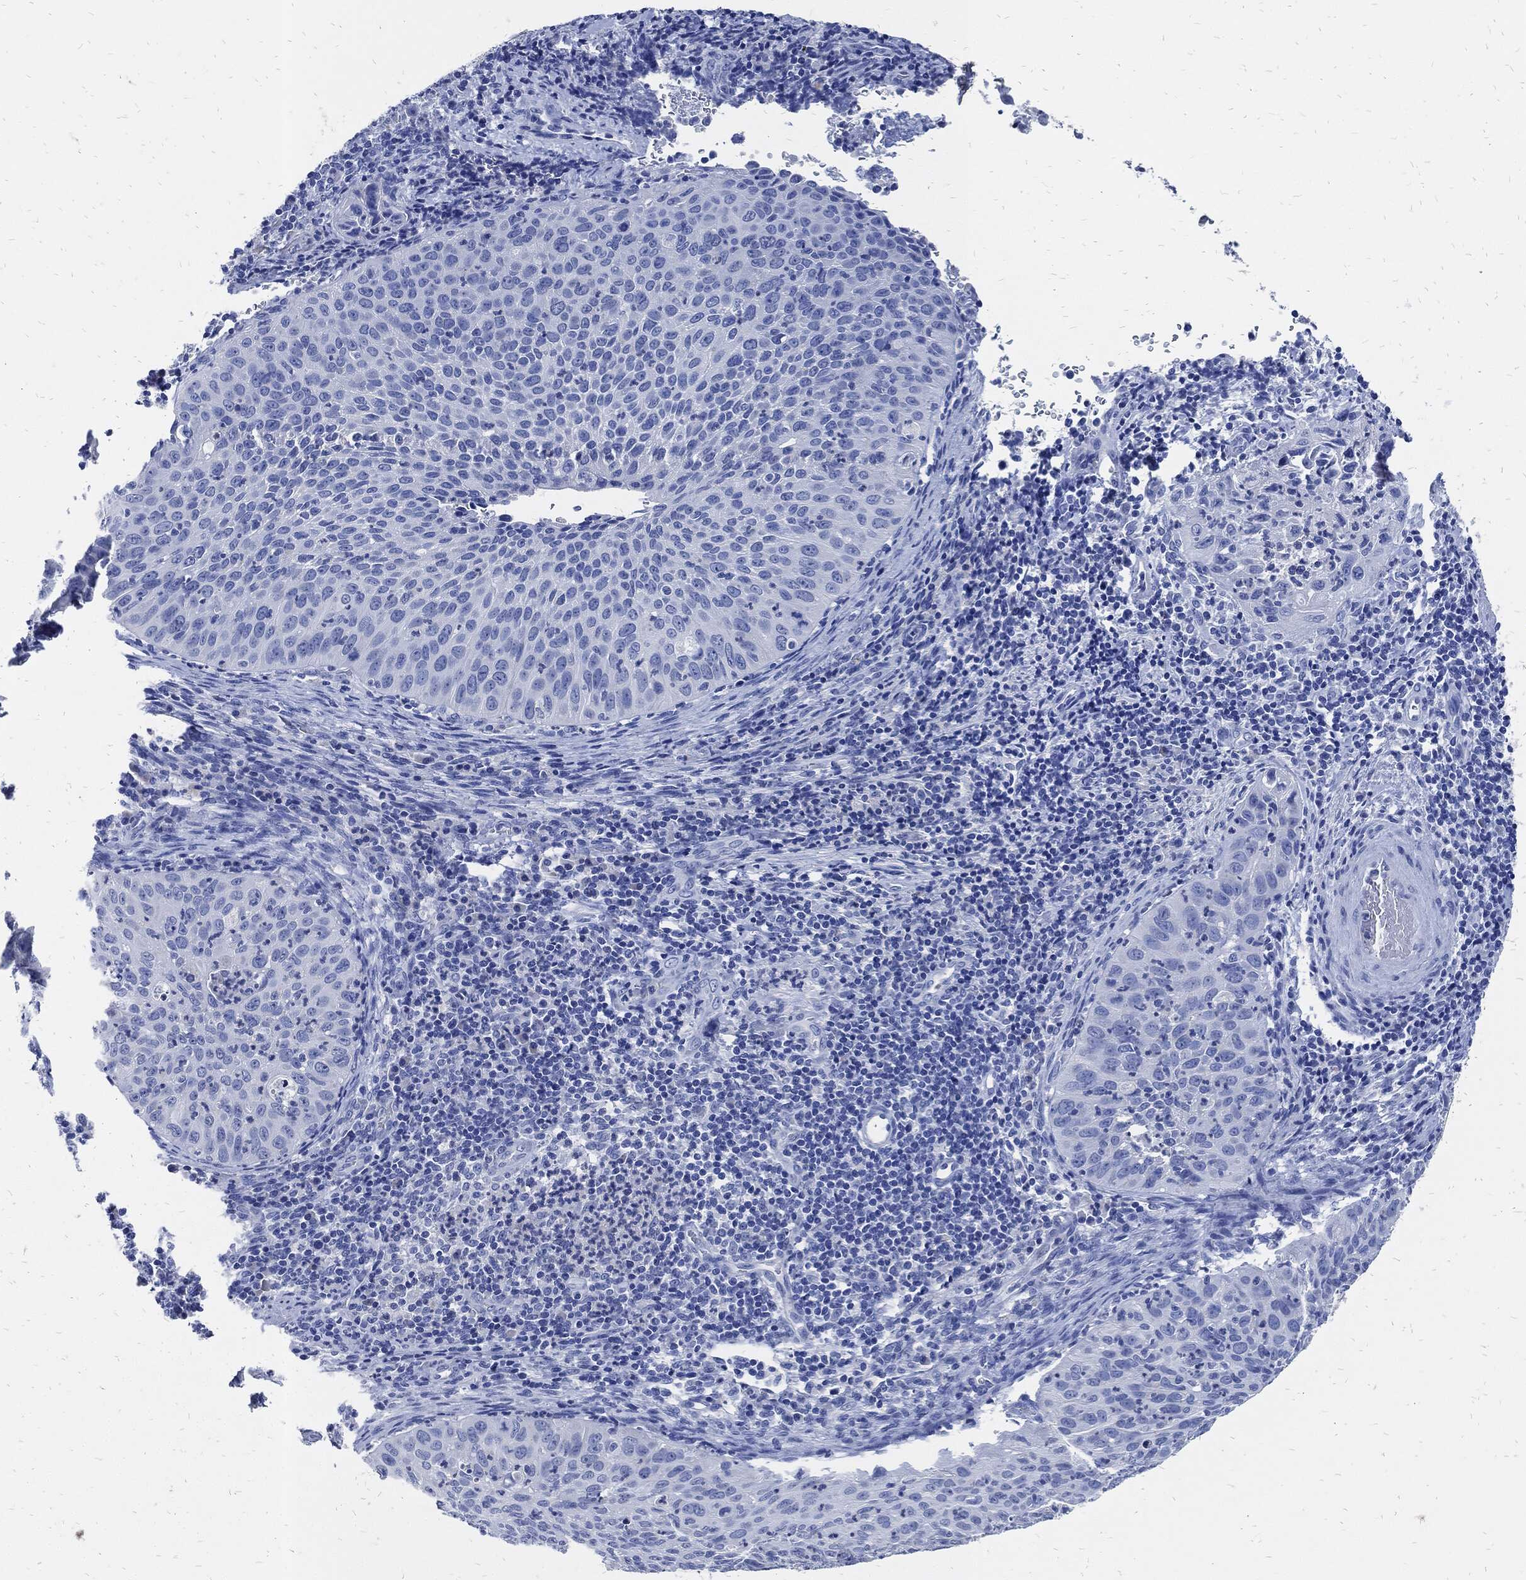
{"staining": {"intensity": "negative", "quantity": "none", "location": "none"}, "tissue": "cervical cancer", "cell_type": "Tumor cells", "image_type": "cancer", "snomed": [{"axis": "morphology", "description": "Squamous cell carcinoma, NOS"}, {"axis": "topography", "description": "Cervix"}], "caption": "High magnification brightfield microscopy of cervical cancer stained with DAB (3,3'-diaminobenzidine) (brown) and counterstained with hematoxylin (blue): tumor cells show no significant expression. (DAB IHC with hematoxylin counter stain).", "gene": "FABP4", "patient": {"sex": "female", "age": 26}}